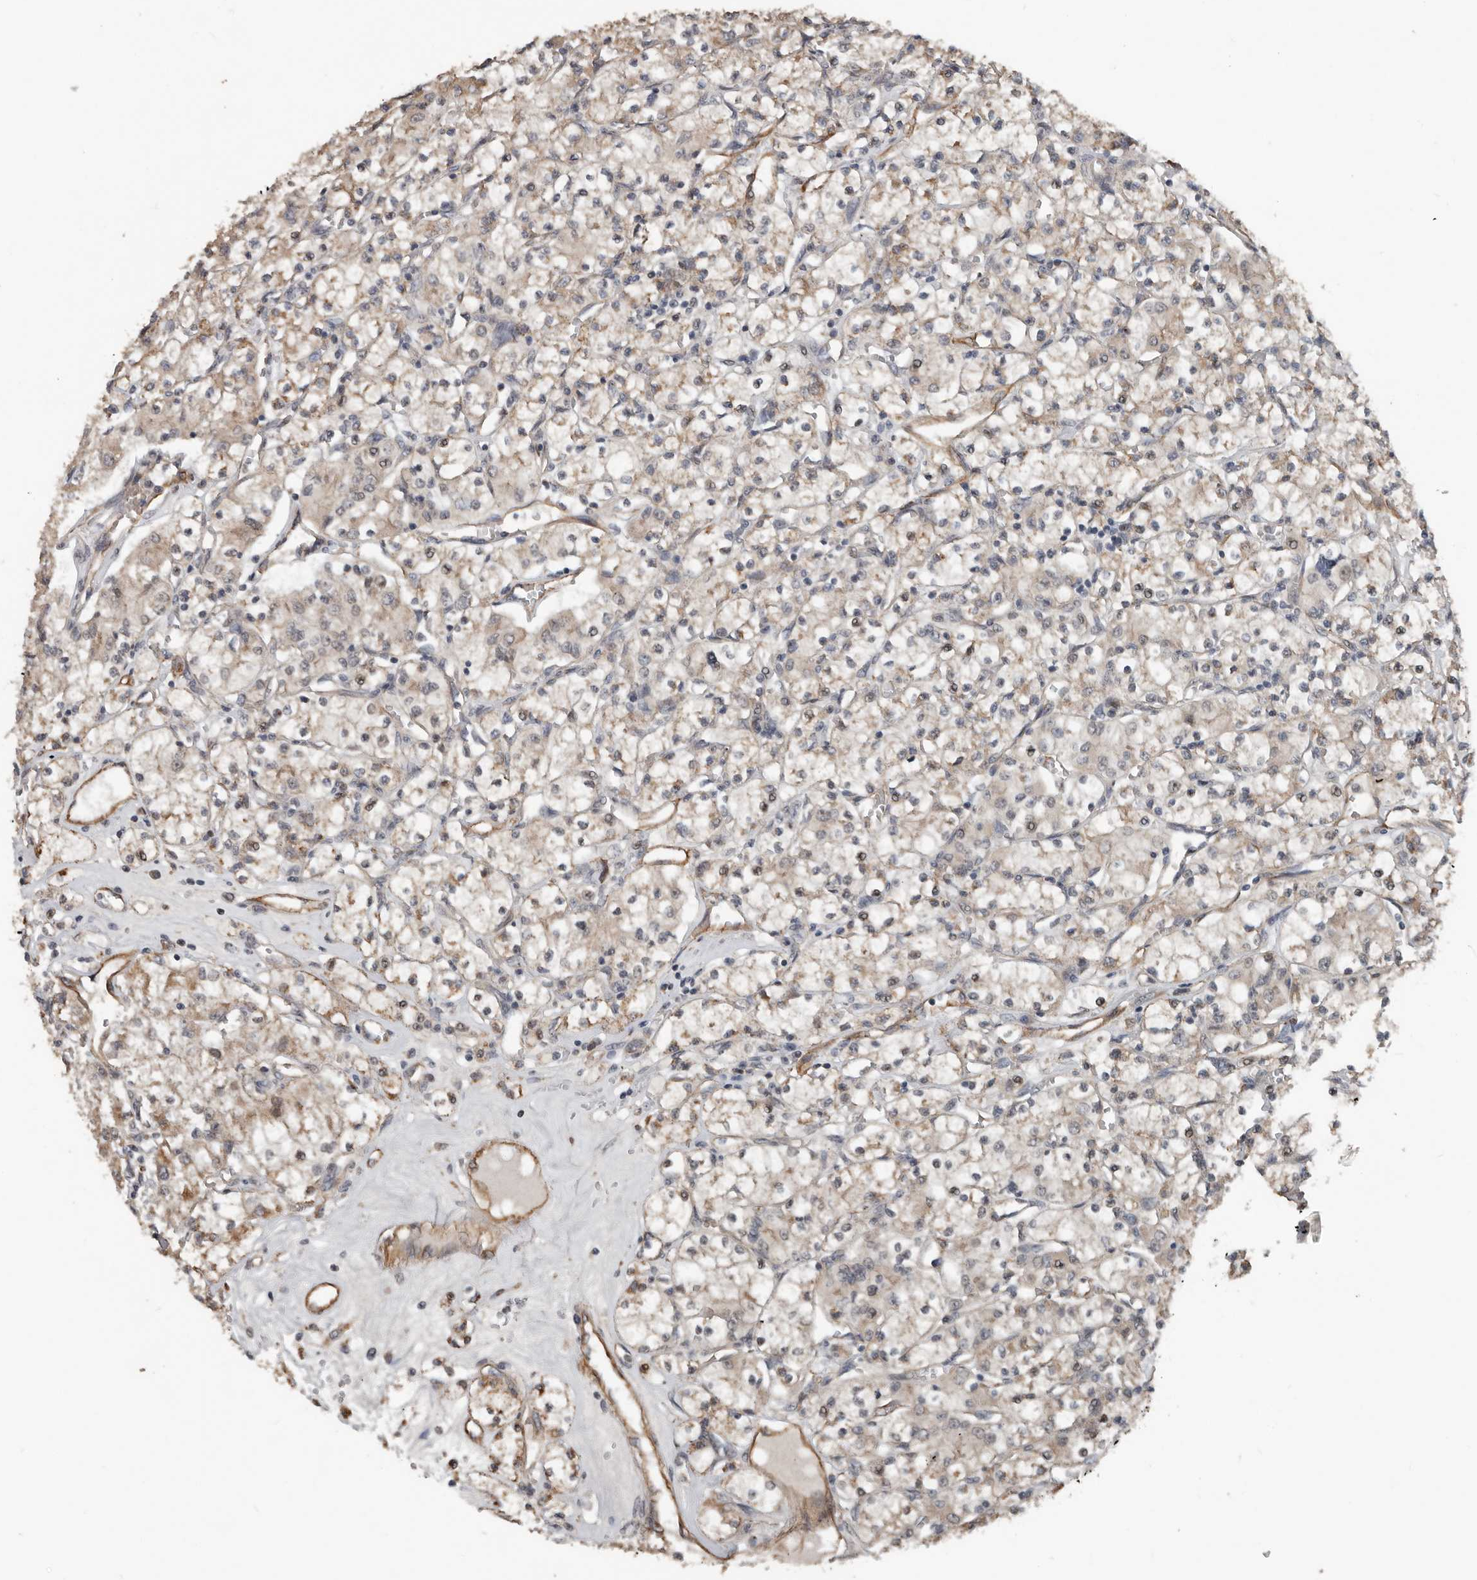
{"staining": {"intensity": "weak", "quantity": "25%-75%", "location": "cytoplasmic/membranous"}, "tissue": "renal cancer", "cell_type": "Tumor cells", "image_type": "cancer", "snomed": [{"axis": "morphology", "description": "Adenocarcinoma, NOS"}, {"axis": "topography", "description": "Kidney"}], "caption": "Renal cancer was stained to show a protein in brown. There is low levels of weak cytoplasmic/membranous staining in approximately 25%-75% of tumor cells.", "gene": "YOD1", "patient": {"sex": "female", "age": 59}}